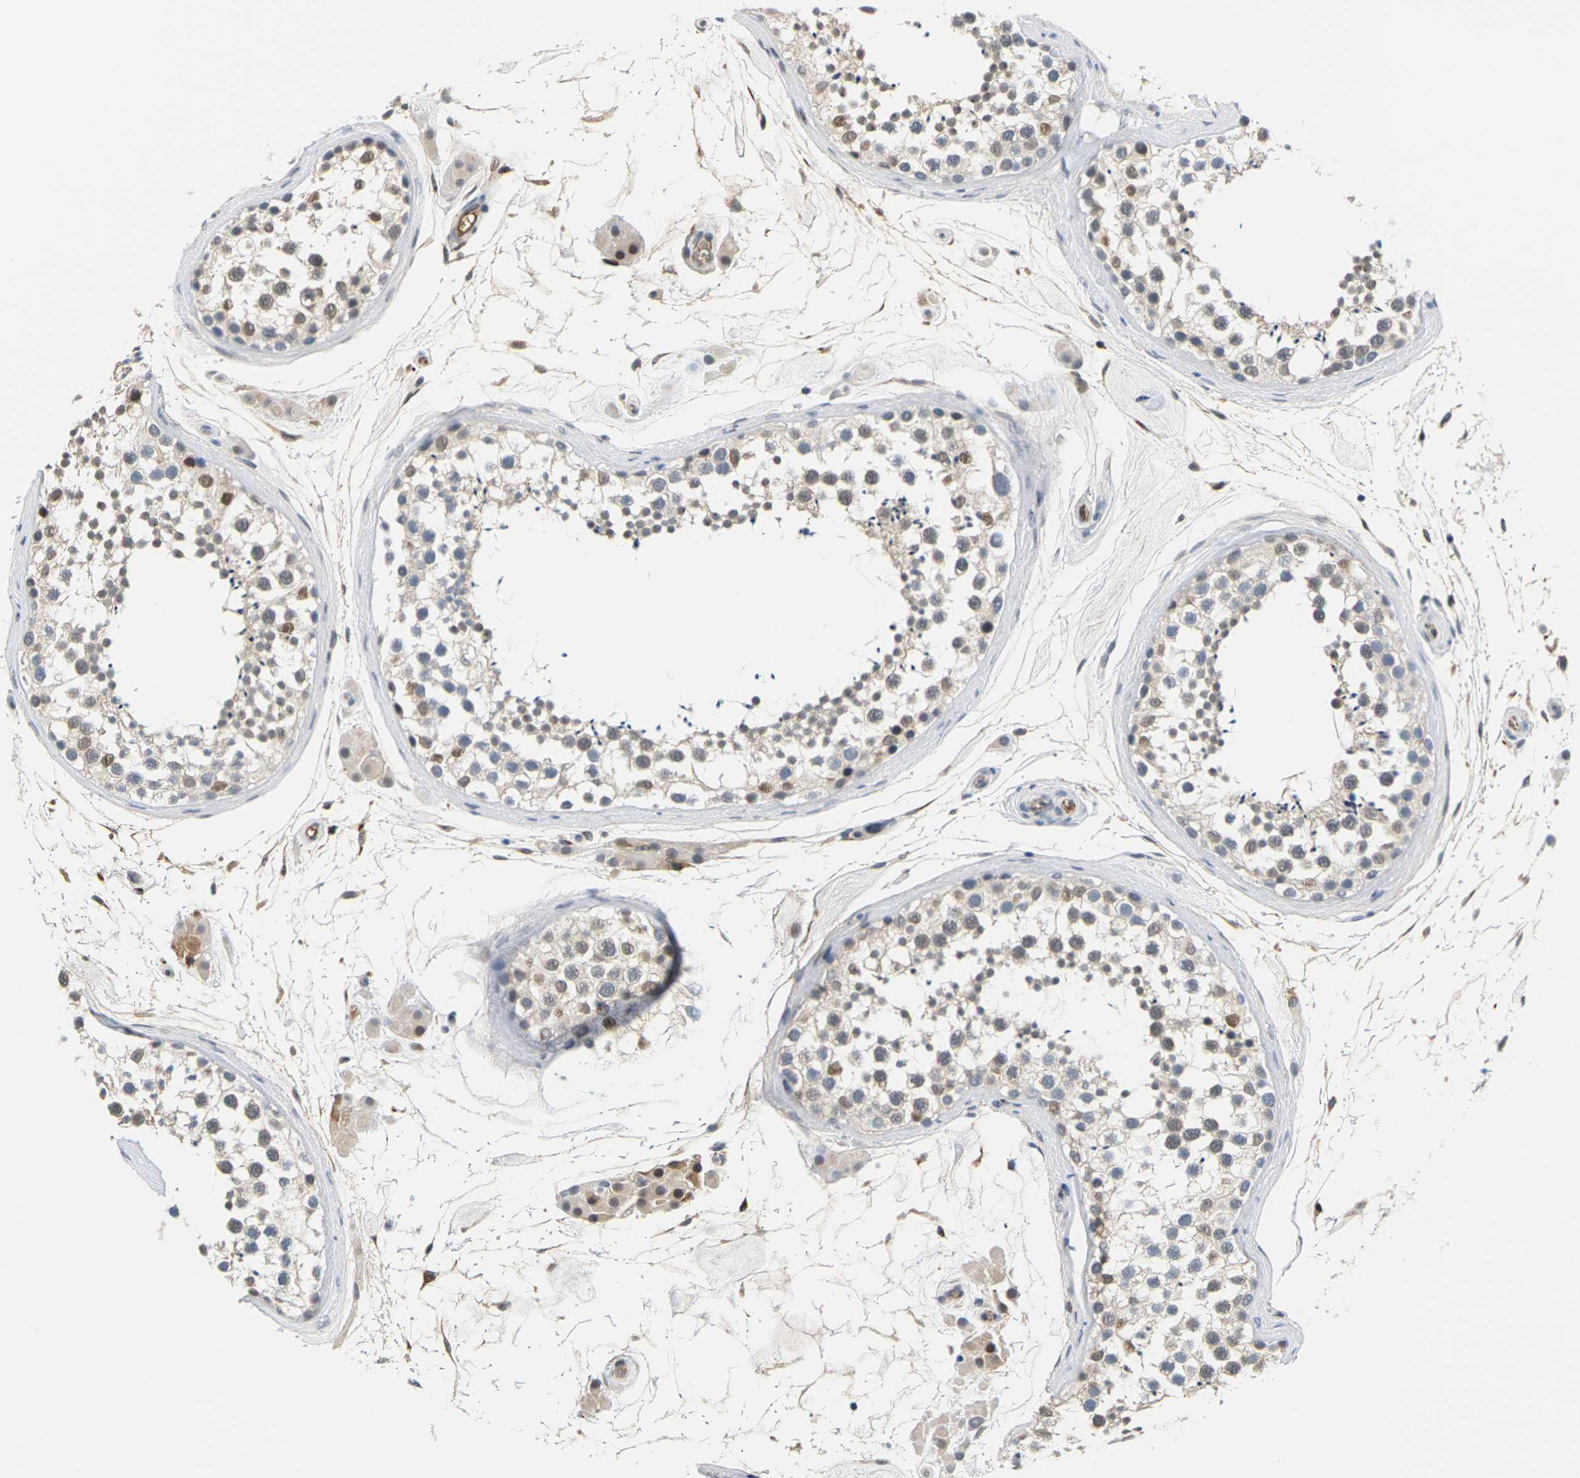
{"staining": {"intensity": "moderate", "quantity": ">75%", "location": "nuclear"}, "tissue": "testis", "cell_type": "Cells in seminiferous ducts", "image_type": "normal", "snomed": [{"axis": "morphology", "description": "Normal tissue, NOS"}, {"axis": "topography", "description": "Testis"}], "caption": "Immunohistochemical staining of benign testis demonstrates >75% levels of moderate nuclear protein staining in about >75% of cells in seminiferous ducts. Immunohistochemistry (ihc) stains the protein in brown and the nuclei are stained blue.", "gene": "PKP2", "patient": {"sex": "male", "age": 46}}